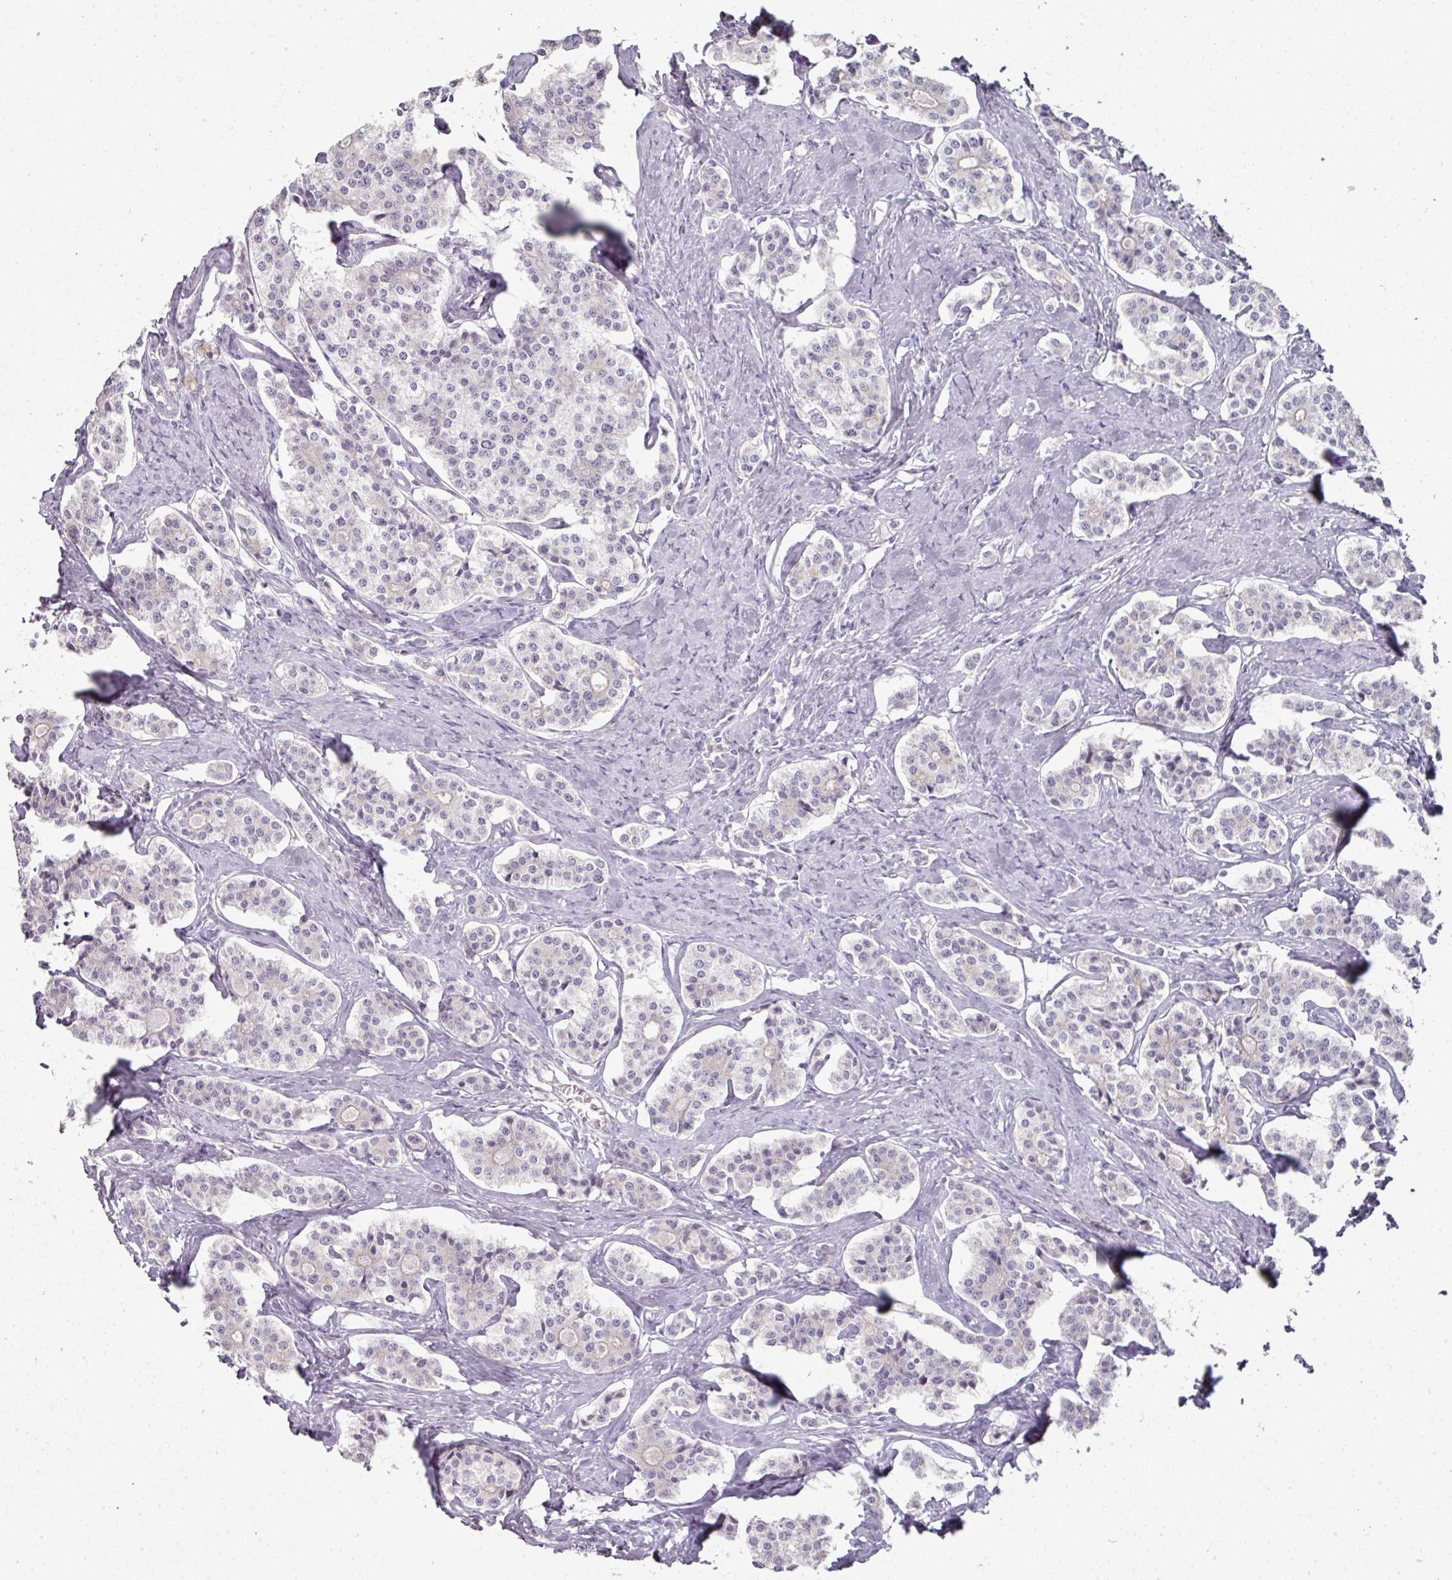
{"staining": {"intensity": "negative", "quantity": "none", "location": "none"}, "tissue": "carcinoid", "cell_type": "Tumor cells", "image_type": "cancer", "snomed": [{"axis": "morphology", "description": "Carcinoid, malignant, NOS"}, {"axis": "topography", "description": "Small intestine"}], "caption": "An immunohistochemistry (IHC) photomicrograph of malignant carcinoid is shown. There is no staining in tumor cells of malignant carcinoid.", "gene": "GTF2H3", "patient": {"sex": "male", "age": 63}}